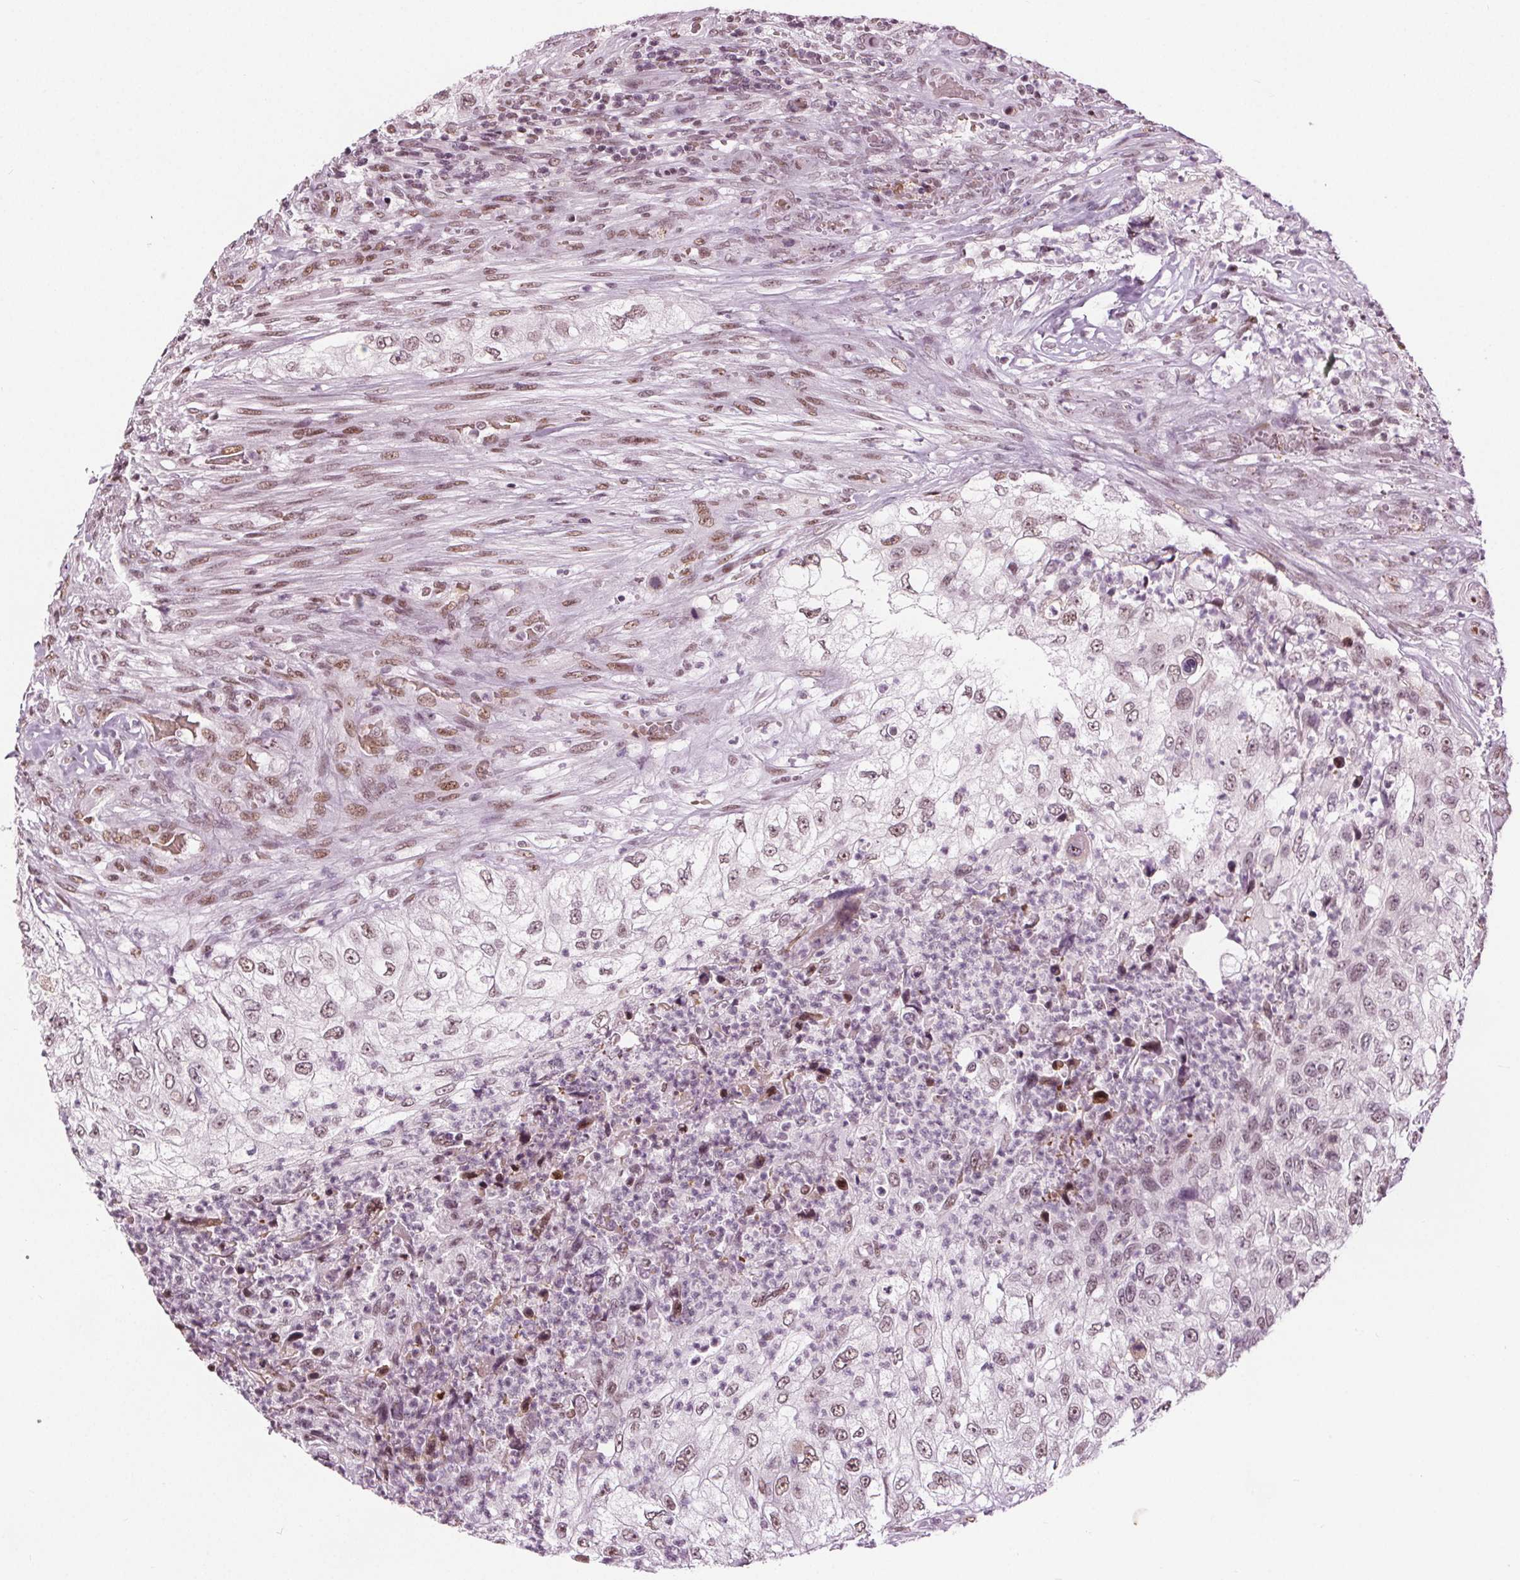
{"staining": {"intensity": "moderate", "quantity": ">75%", "location": "nuclear"}, "tissue": "urothelial cancer", "cell_type": "Tumor cells", "image_type": "cancer", "snomed": [{"axis": "morphology", "description": "Urothelial carcinoma, High grade"}, {"axis": "topography", "description": "Urinary bladder"}], "caption": "A photomicrograph of human urothelial cancer stained for a protein shows moderate nuclear brown staining in tumor cells.", "gene": "IWS1", "patient": {"sex": "female", "age": 60}}